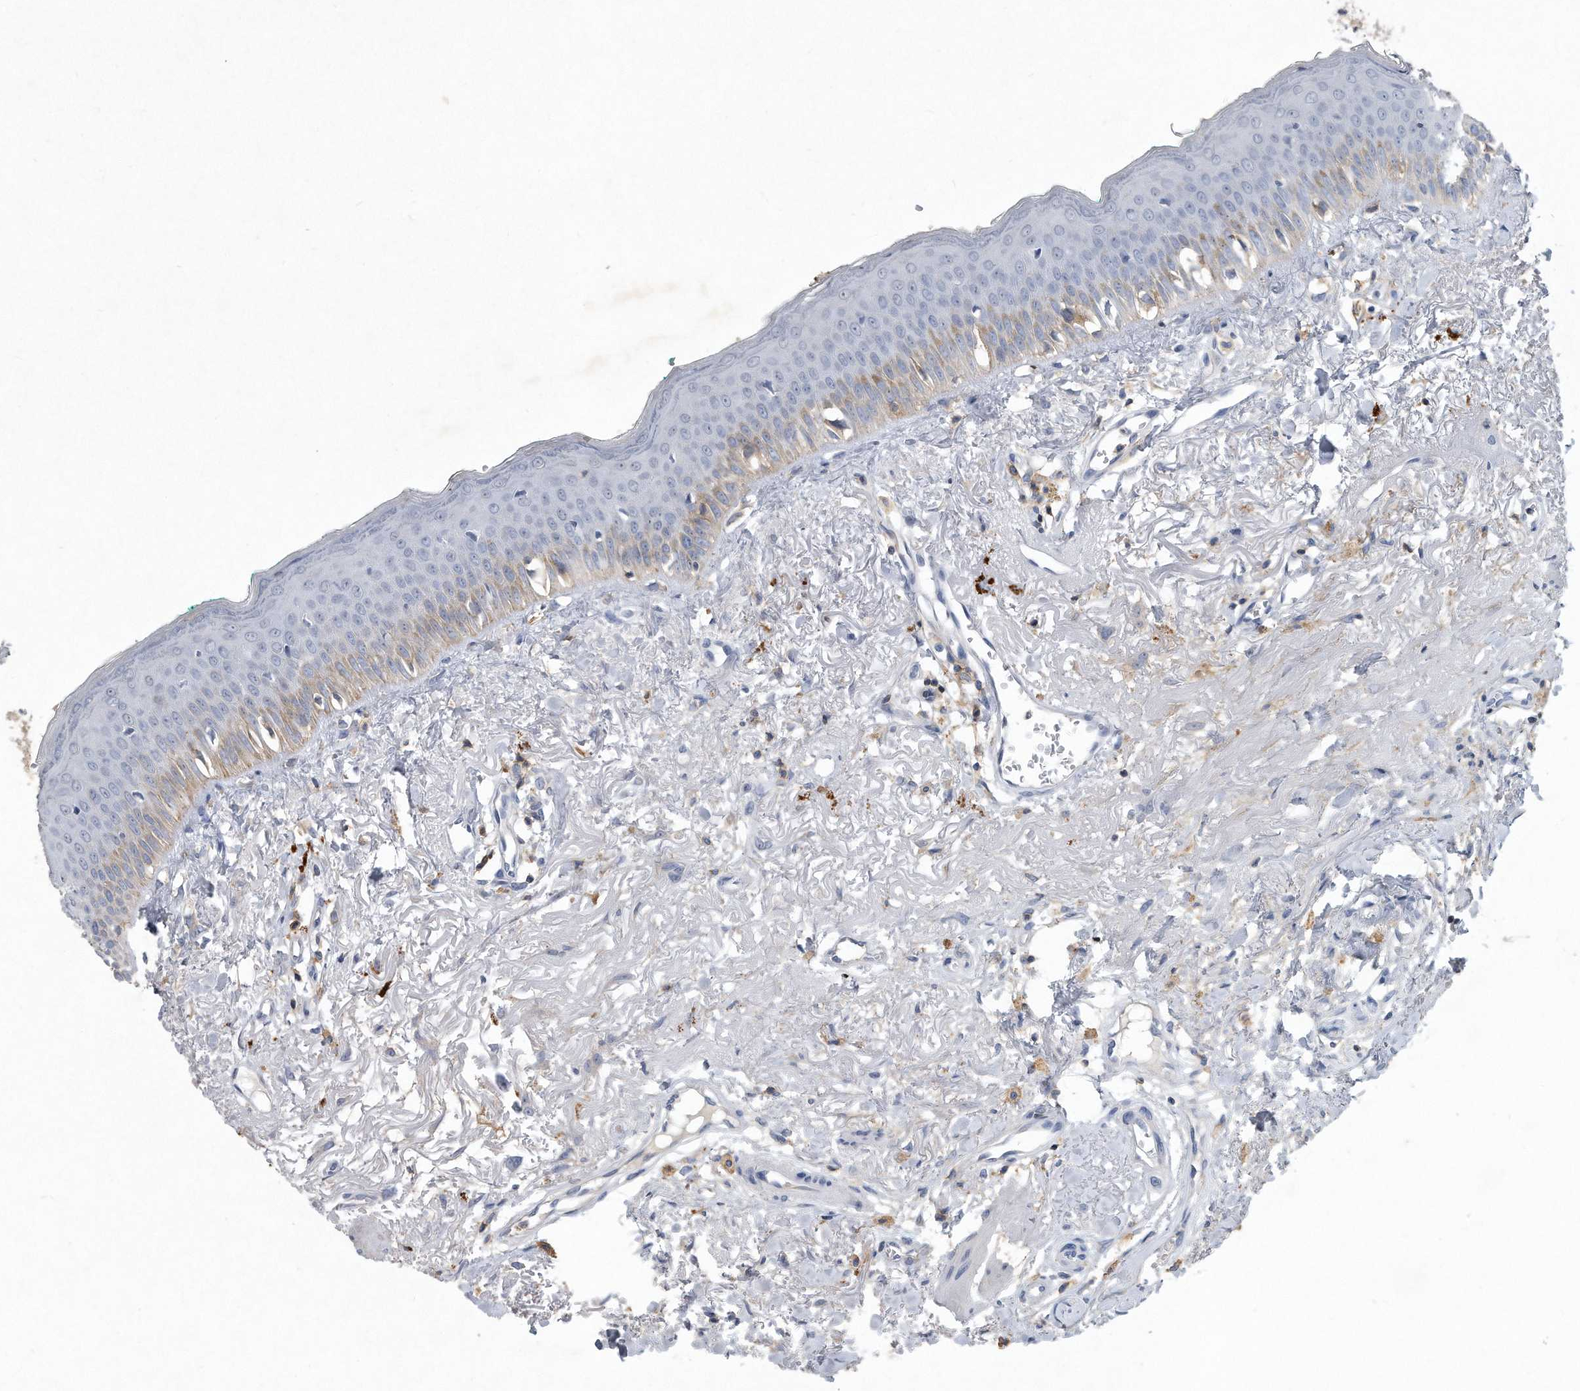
{"staining": {"intensity": "moderate", "quantity": "<25%", "location": "cytoplasmic/membranous"}, "tissue": "oral mucosa", "cell_type": "Squamous epithelial cells", "image_type": "normal", "snomed": [{"axis": "morphology", "description": "Normal tissue, NOS"}, {"axis": "topography", "description": "Oral tissue"}], "caption": "The photomicrograph exhibits staining of benign oral mucosa, revealing moderate cytoplasmic/membranous protein staining (brown color) within squamous epithelial cells.", "gene": "PGBD2", "patient": {"sex": "female", "age": 70}}